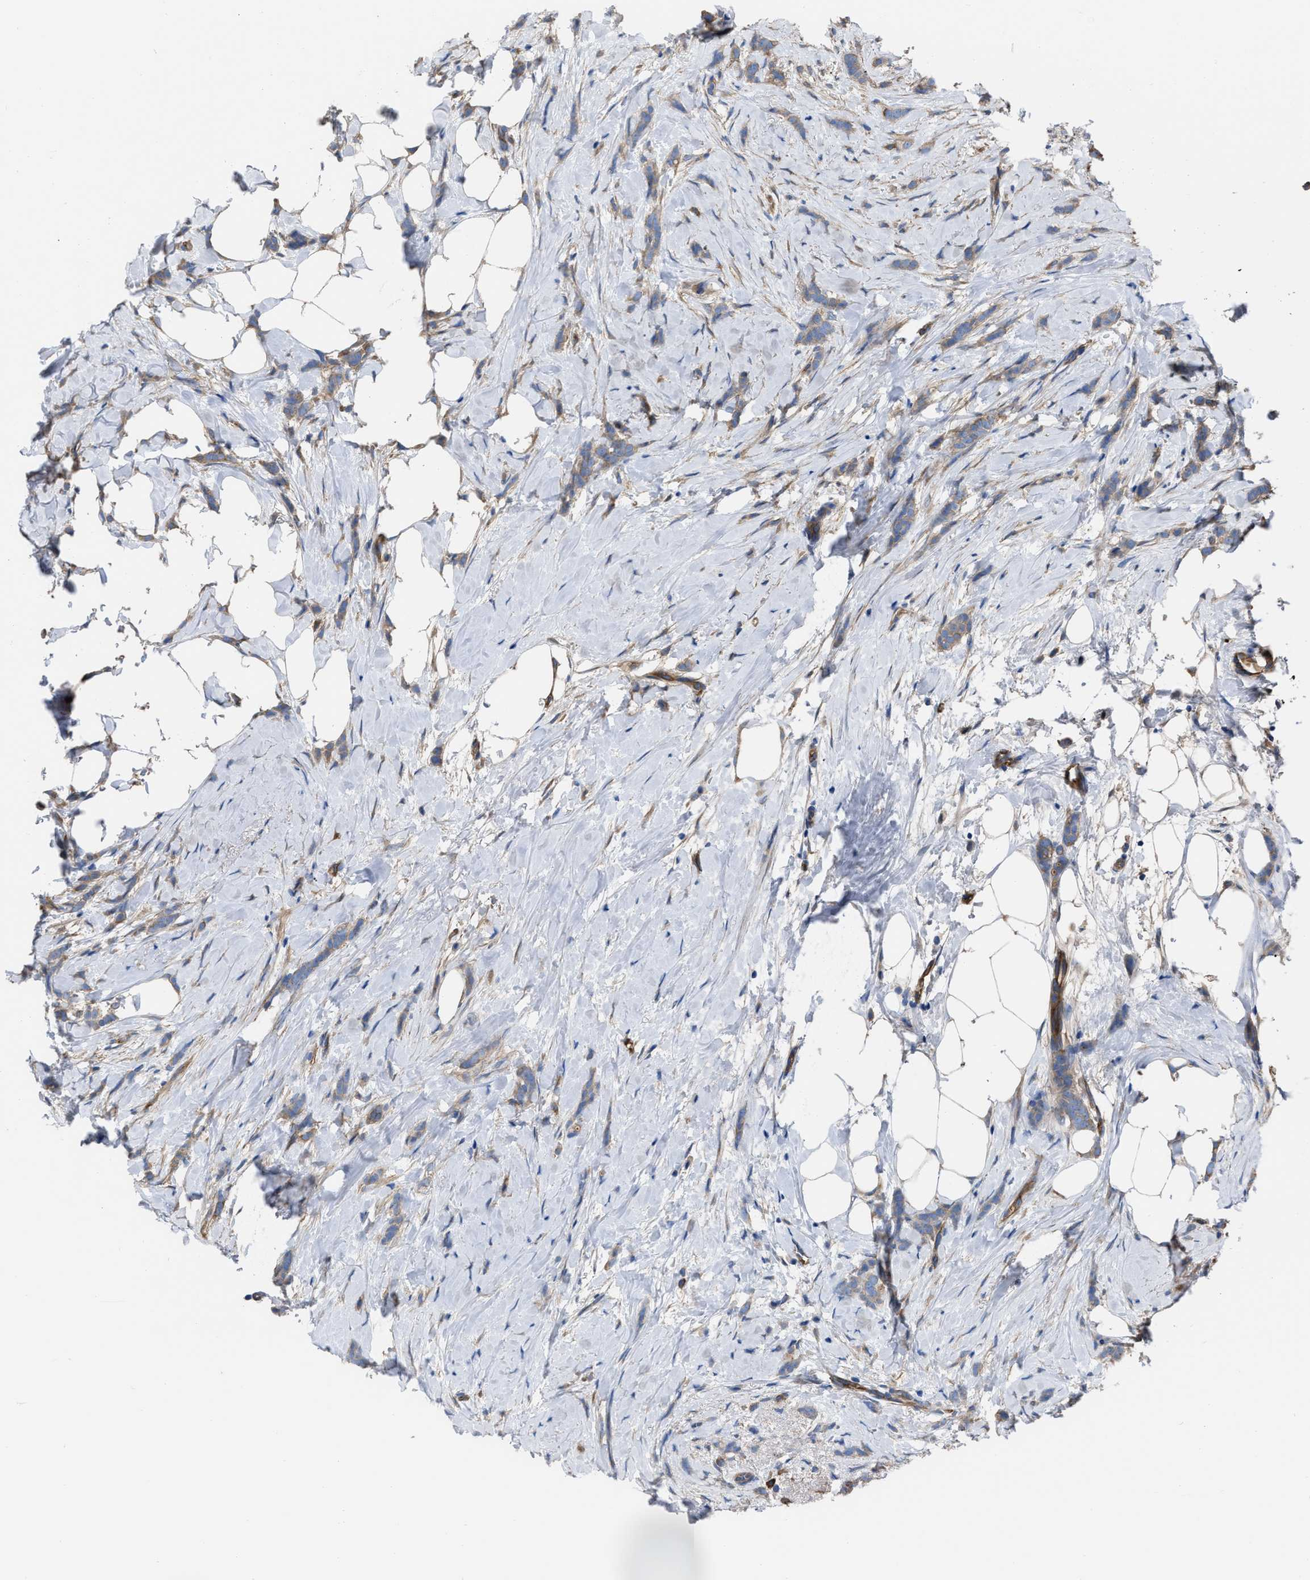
{"staining": {"intensity": "weak", "quantity": ">75%", "location": "cytoplasmic/membranous"}, "tissue": "breast cancer", "cell_type": "Tumor cells", "image_type": "cancer", "snomed": [{"axis": "morphology", "description": "Lobular carcinoma, in situ"}, {"axis": "morphology", "description": "Lobular carcinoma"}, {"axis": "topography", "description": "Breast"}], "caption": "Brown immunohistochemical staining in human breast lobular carcinoma exhibits weak cytoplasmic/membranous expression in about >75% of tumor cells. Ihc stains the protein in brown and the nuclei are stained blue.", "gene": "TRIOBP", "patient": {"sex": "female", "age": 41}}